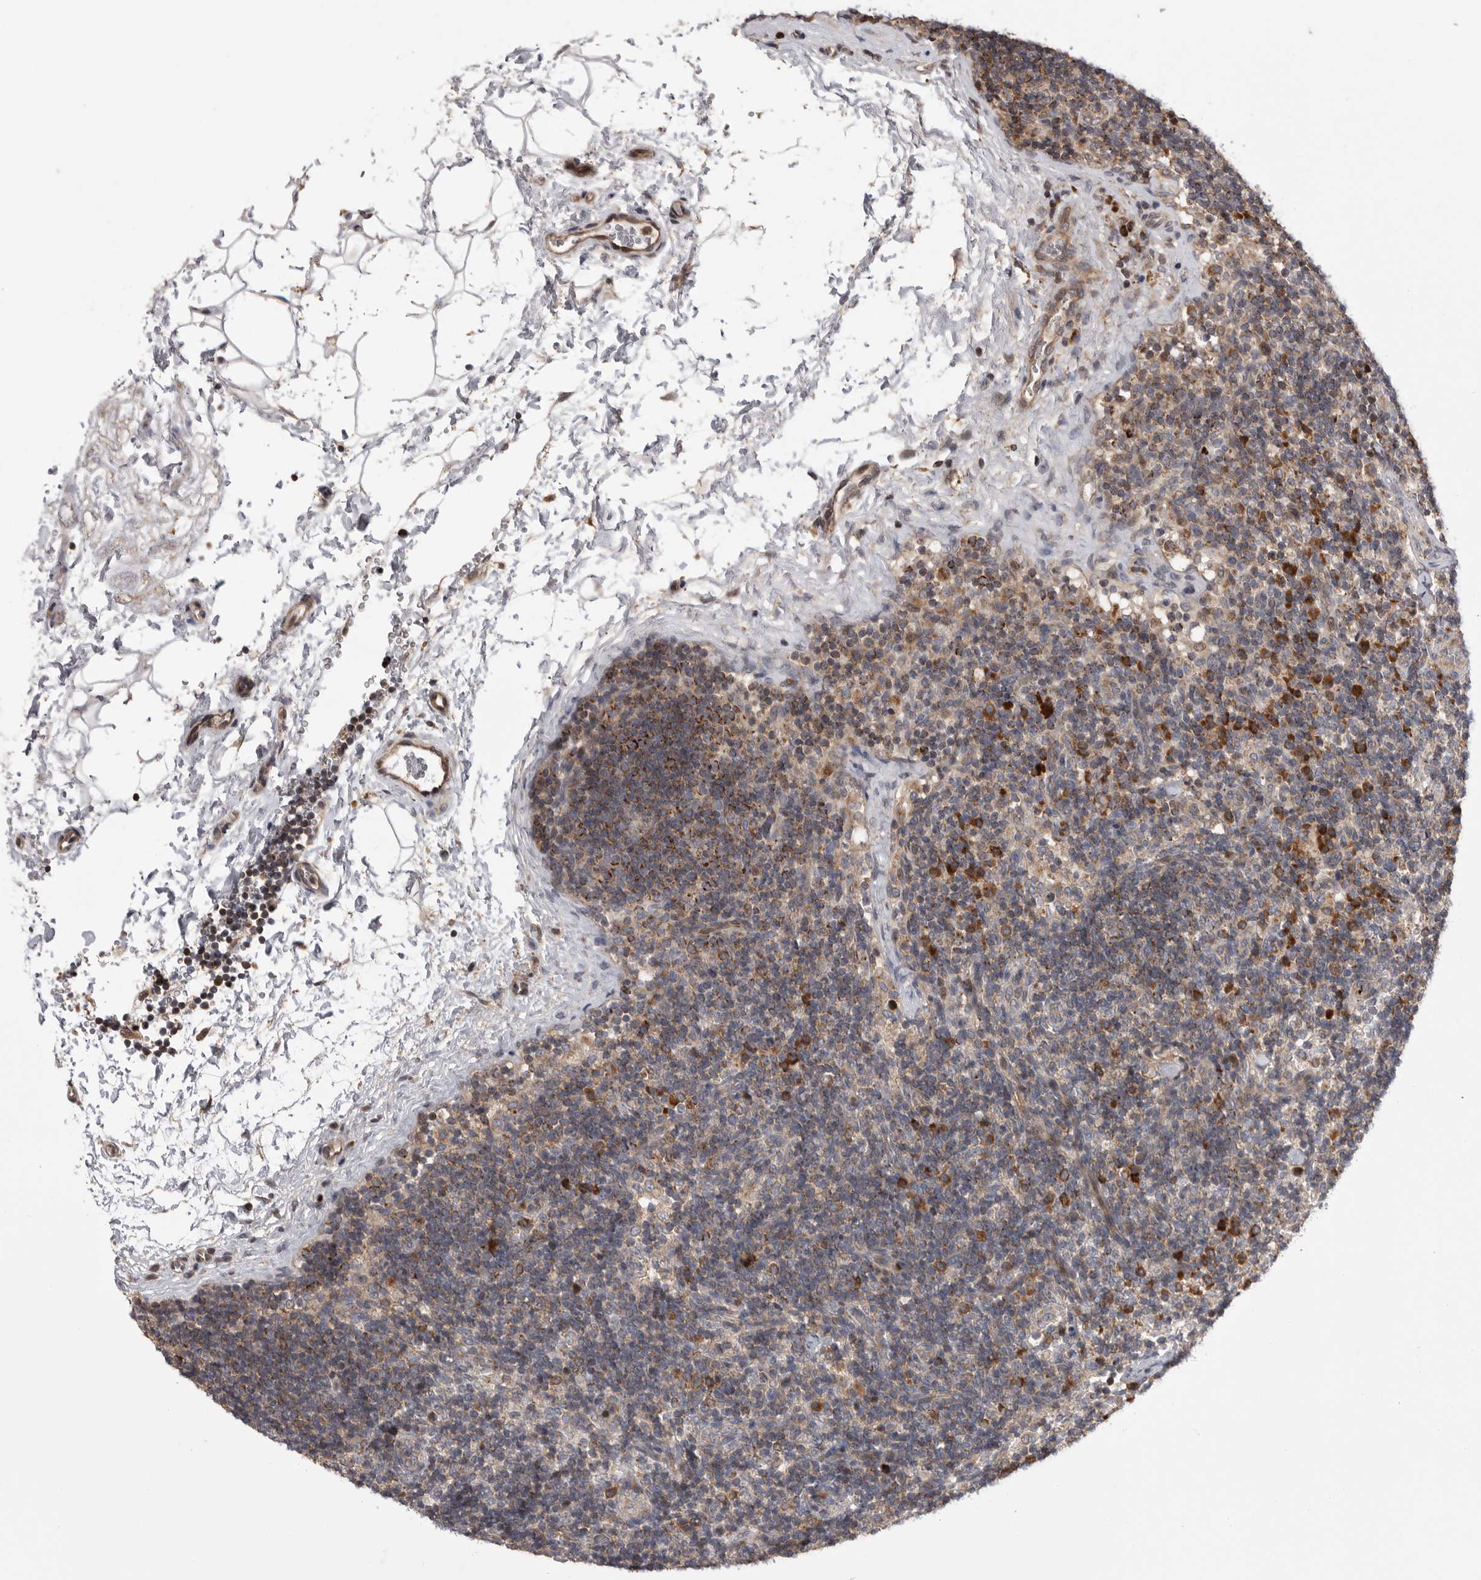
{"staining": {"intensity": "moderate", "quantity": "<25%", "location": "cytoplasmic/membranous"}, "tissue": "lymph node", "cell_type": "Germinal center cells", "image_type": "normal", "snomed": [{"axis": "morphology", "description": "Normal tissue, NOS"}, {"axis": "topography", "description": "Lymph node"}], "caption": "Protein staining of unremarkable lymph node demonstrates moderate cytoplasmic/membranous positivity in about <25% of germinal center cells.", "gene": "OXR1", "patient": {"sex": "female", "age": 22}}